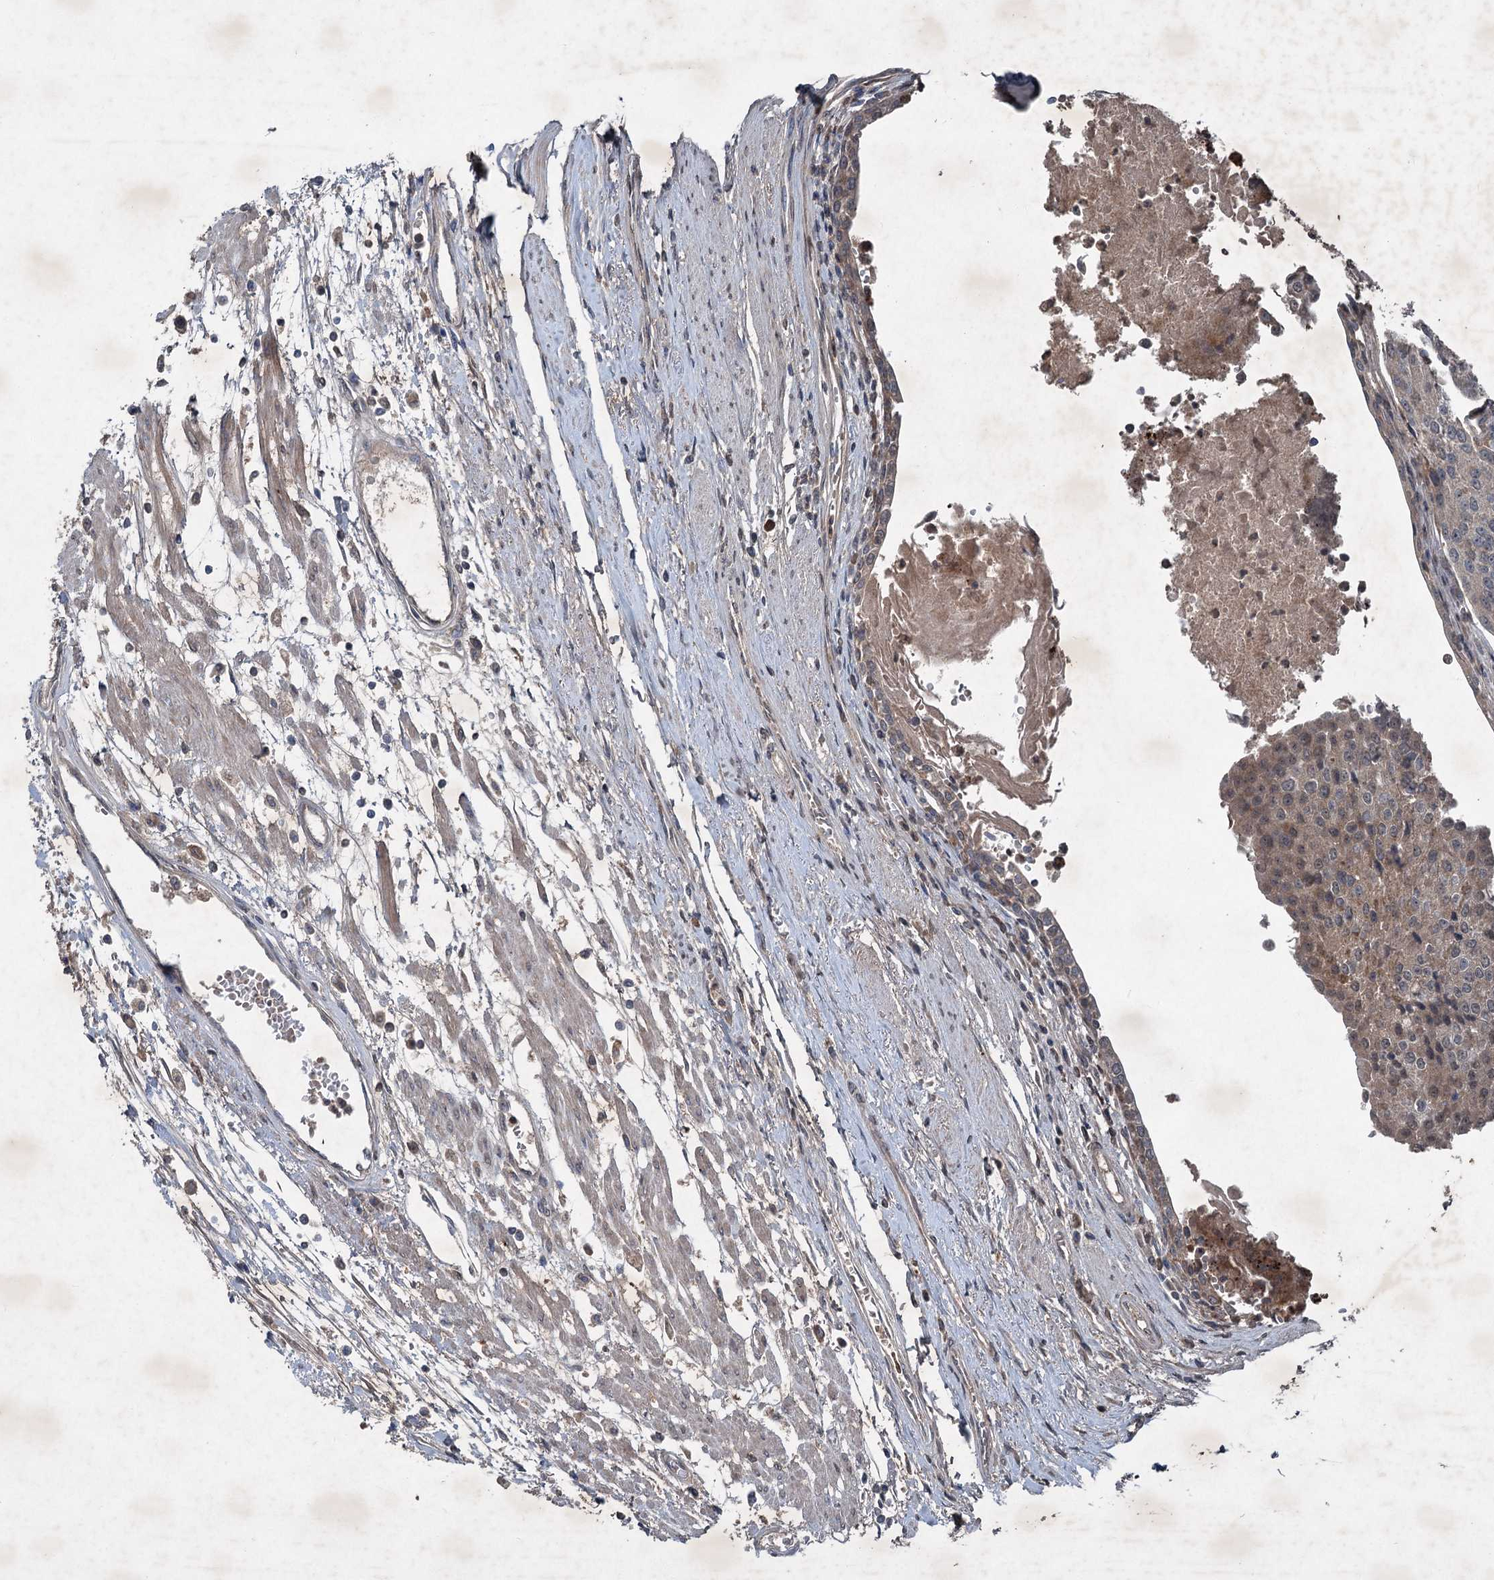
{"staining": {"intensity": "weak", "quantity": "<25%", "location": "cytoplasmic/membranous"}, "tissue": "urothelial cancer", "cell_type": "Tumor cells", "image_type": "cancer", "snomed": [{"axis": "morphology", "description": "Urothelial carcinoma, High grade"}, {"axis": "topography", "description": "Urinary bladder"}], "caption": "IHC histopathology image of neoplastic tissue: urothelial carcinoma (high-grade) stained with DAB shows no significant protein expression in tumor cells.", "gene": "ALAS1", "patient": {"sex": "female", "age": 85}}